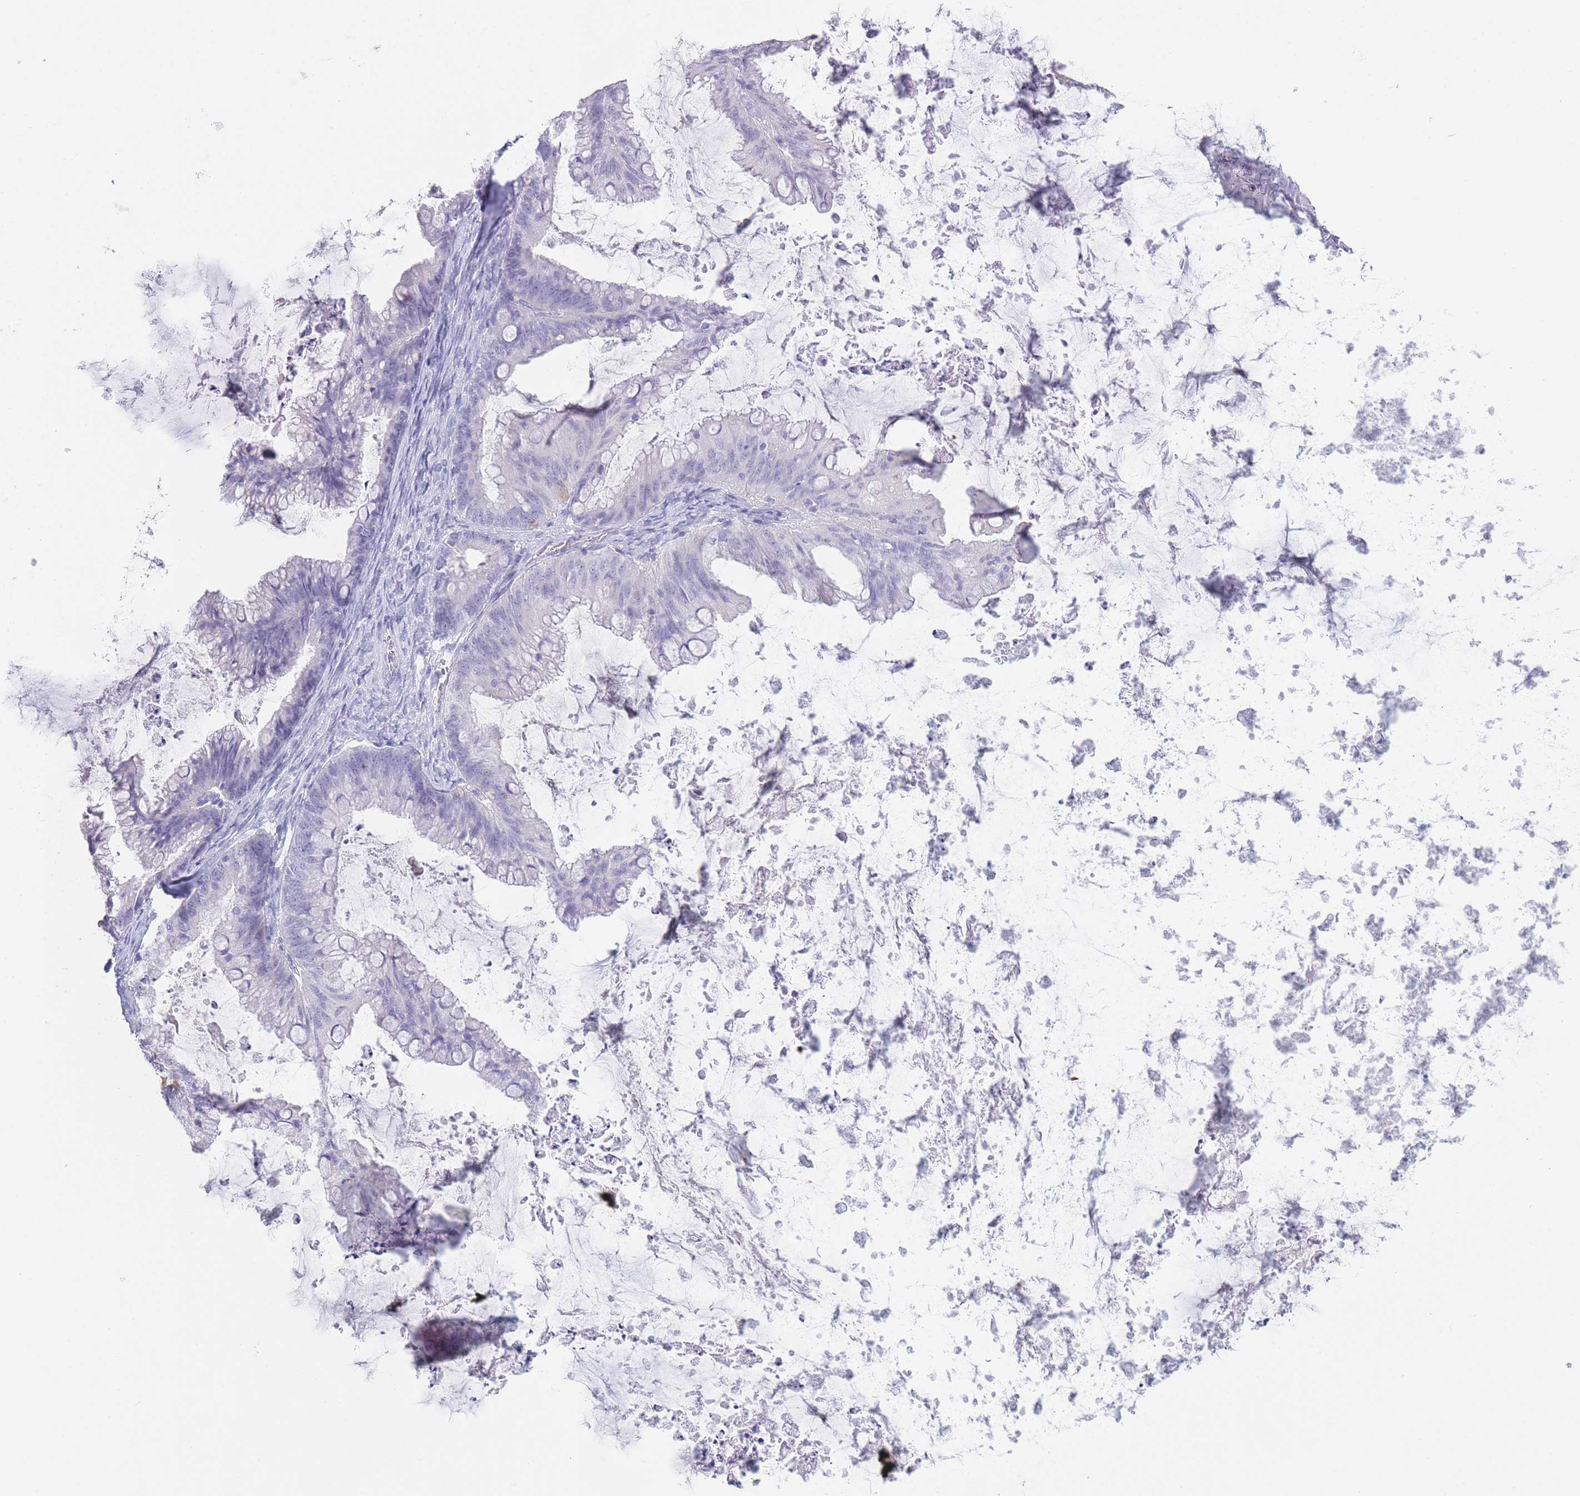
{"staining": {"intensity": "negative", "quantity": "none", "location": "none"}, "tissue": "ovarian cancer", "cell_type": "Tumor cells", "image_type": "cancer", "snomed": [{"axis": "morphology", "description": "Cystadenocarcinoma, mucinous, NOS"}, {"axis": "topography", "description": "Ovary"}], "caption": "High power microscopy histopathology image of an immunohistochemistry (IHC) image of ovarian mucinous cystadenocarcinoma, revealing no significant expression in tumor cells.", "gene": "CD37", "patient": {"sex": "female", "age": 35}}